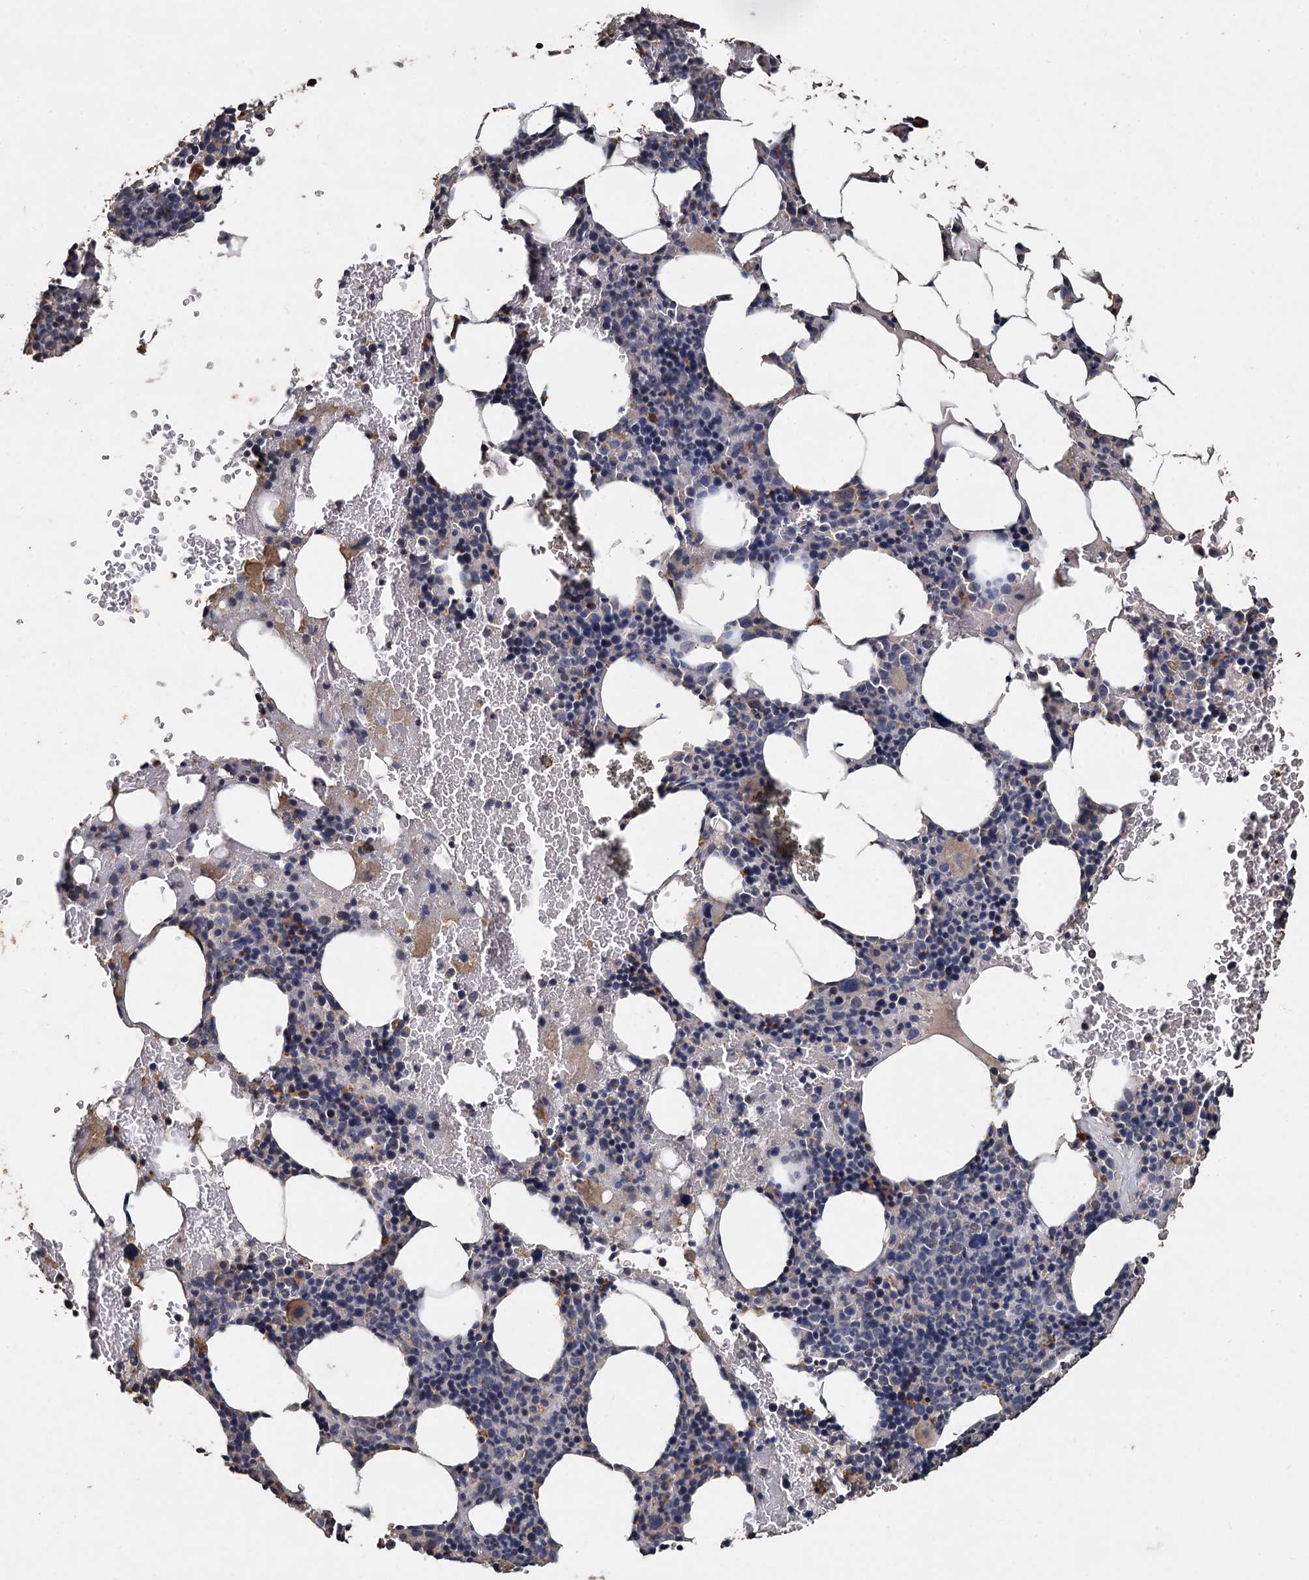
{"staining": {"intensity": "moderate", "quantity": "<25%", "location": "nuclear"}, "tissue": "bone marrow", "cell_type": "Hematopoietic cells", "image_type": "normal", "snomed": [{"axis": "morphology", "description": "Normal tissue, NOS"}, {"axis": "topography", "description": "Bone marrow"}], "caption": "Unremarkable bone marrow shows moderate nuclear expression in approximately <25% of hematopoietic cells.", "gene": "CCDC61", "patient": {"sex": "female", "age": 77}}